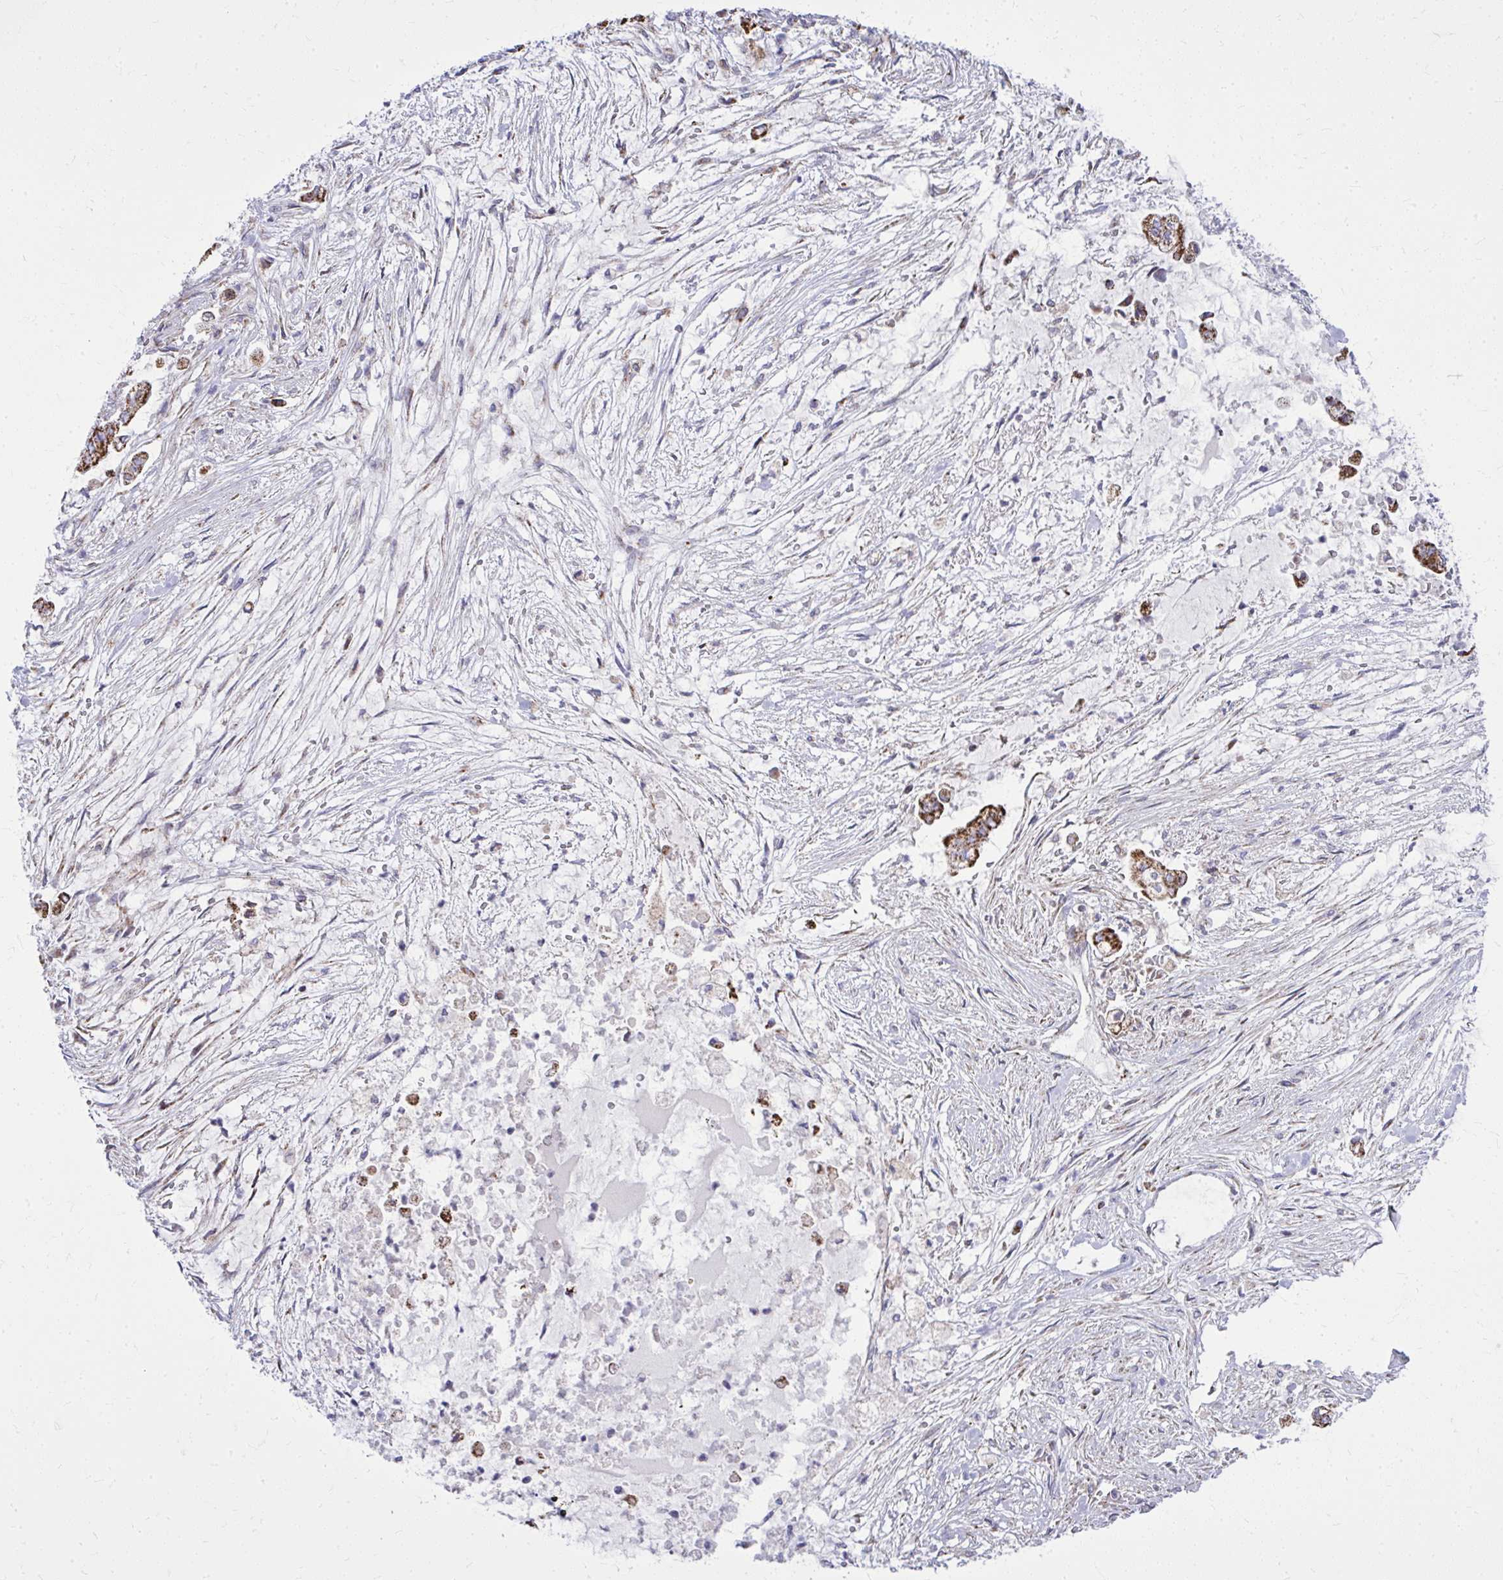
{"staining": {"intensity": "strong", "quantity": ">75%", "location": "cytoplasmic/membranous"}, "tissue": "pancreatic cancer", "cell_type": "Tumor cells", "image_type": "cancer", "snomed": [{"axis": "morphology", "description": "Adenocarcinoma, NOS"}, {"axis": "topography", "description": "Pancreas"}], "caption": "IHC staining of pancreatic adenocarcinoma, which displays high levels of strong cytoplasmic/membranous expression in about >75% of tumor cells indicating strong cytoplasmic/membranous protein positivity. The staining was performed using DAB (3,3'-diaminobenzidine) (brown) for protein detection and nuclei were counterstained in hematoxylin (blue).", "gene": "ZNF362", "patient": {"sex": "female", "age": 69}}